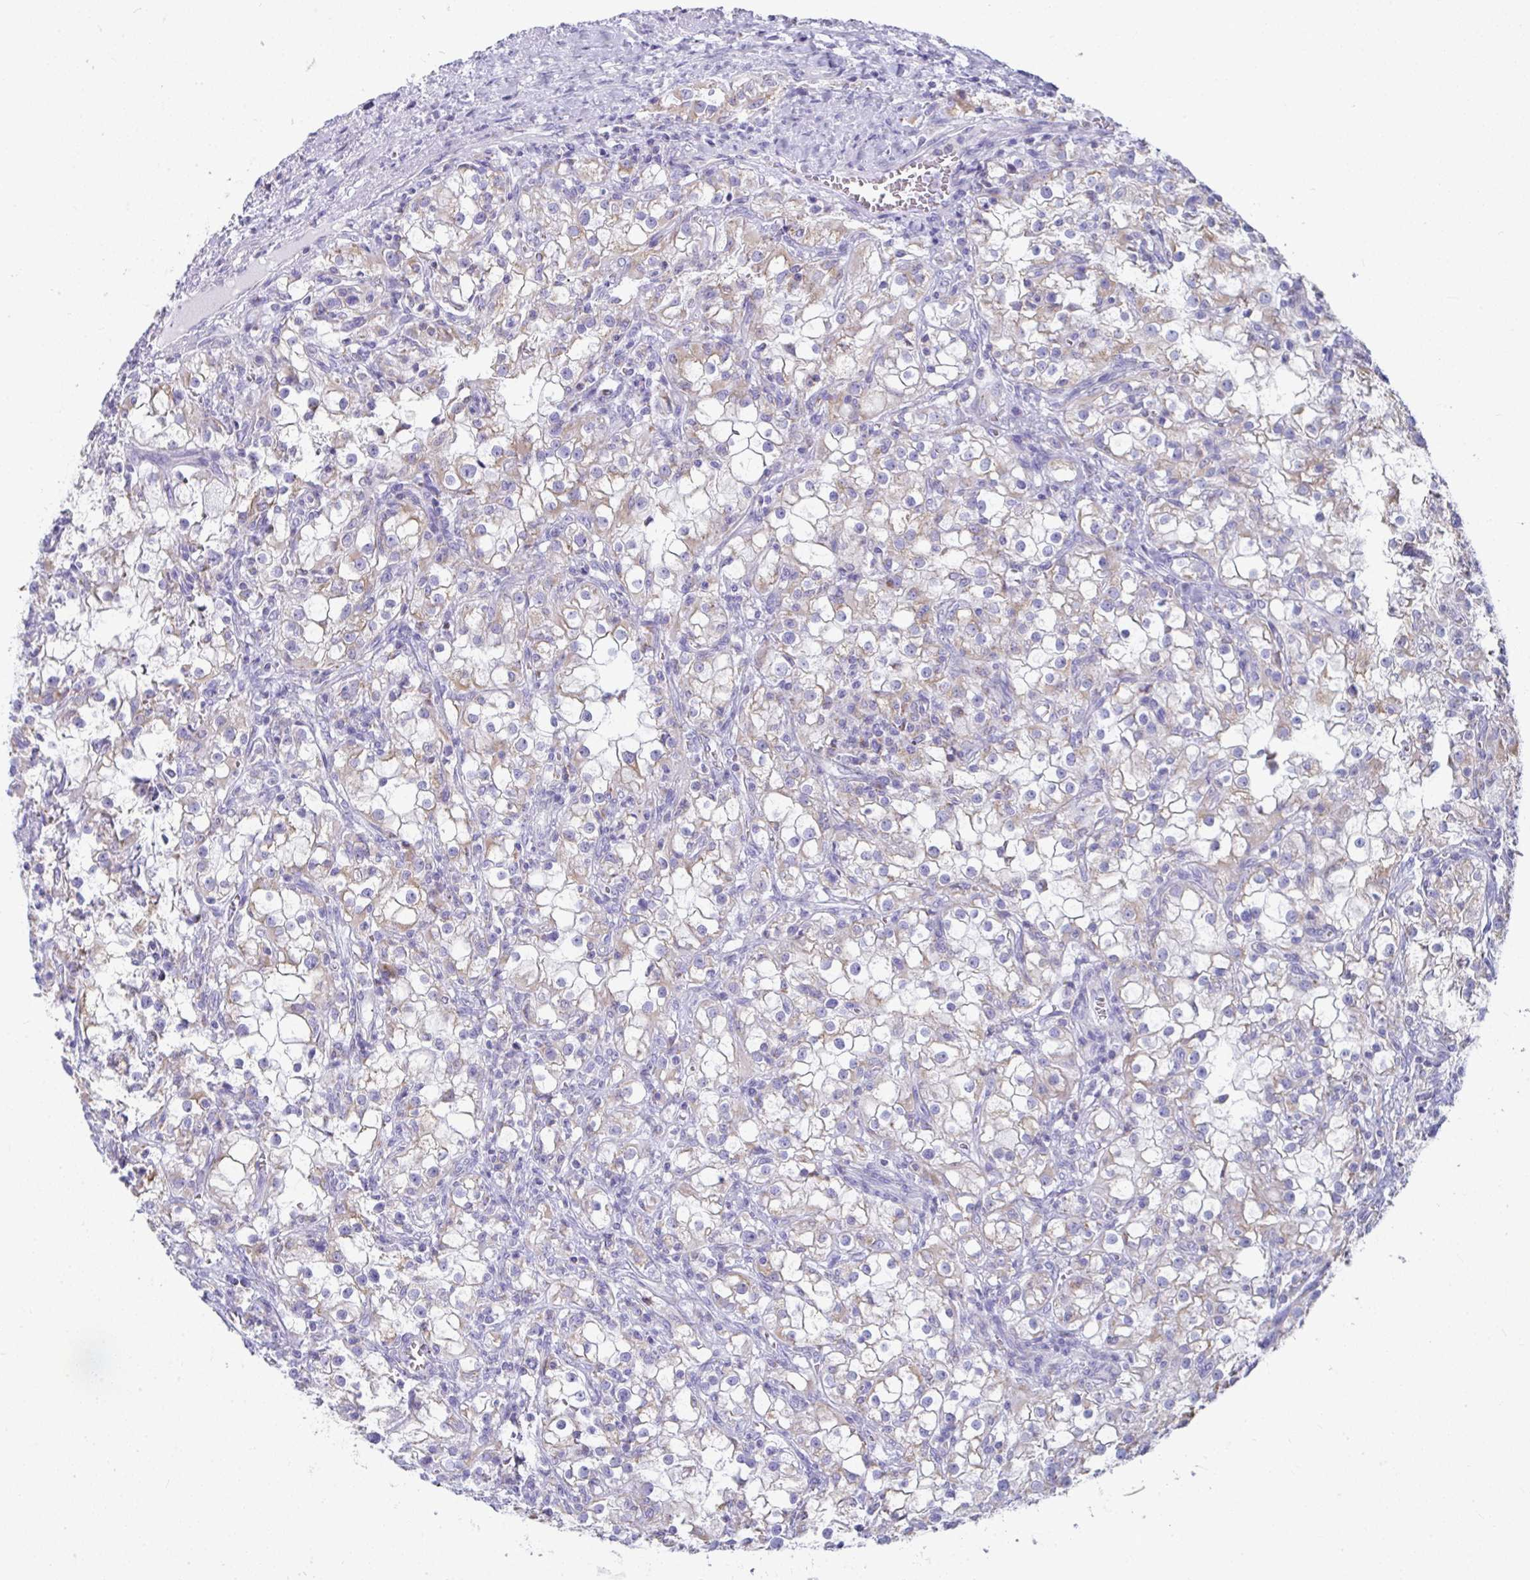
{"staining": {"intensity": "weak", "quantity": "25%-75%", "location": "cytoplasmic/membranous"}, "tissue": "renal cancer", "cell_type": "Tumor cells", "image_type": "cancer", "snomed": [{"axis": "morphology", "description": "Adenocarcinoma, NOS"}, {"axis": "topography", "description": "Kidney"}], "caption": "DAB (3,3'-diaminobenzidine) immunohistochemical staining of renal adenocarcinoma demonstrates weak cytoplasmic/membranous protein positivity in about 25%-75% of tumor cells. (Brightfield microscopy of DAB IHC at high magnification).", "gene": "SLC6A1", "patient": {"sex": "female", "age": 74}}